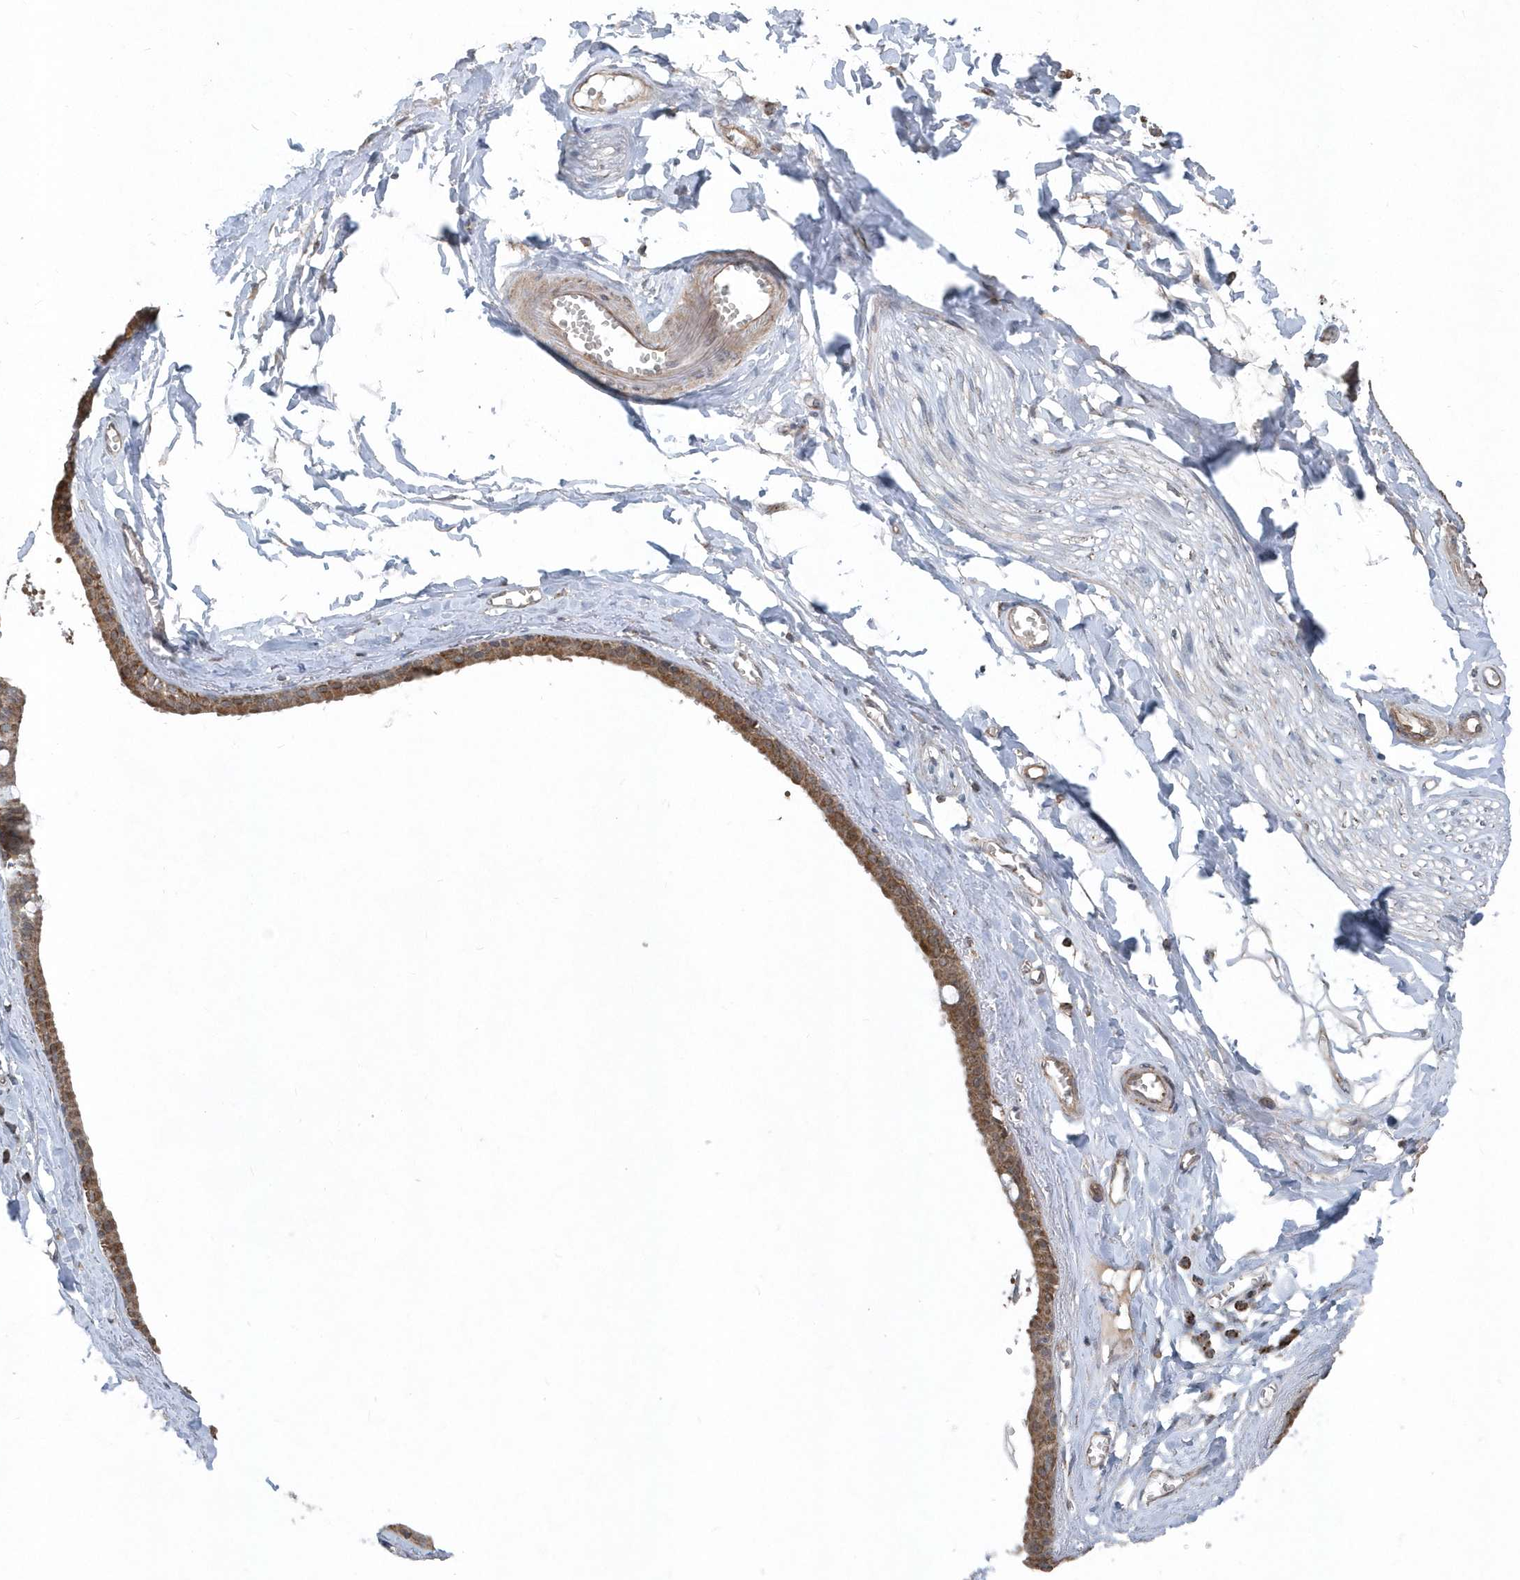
{"staining": {"intensity": "weak", "quantity": "<25%", "location": "cytoplasmic/membranous"}, "tissue": "adipose tissue", "cell_type": "Adipocytes", "image_type": "normal", "snomed": [{"axis": "morphology", "description": "Normal tissue, NOS"}, {"axis": "morphology", "description": "Inflammation, NOS"}, {"axis": "topography", "description": "Salivary gland"}, {"axis": "topography", "description": "Peripheral nerve tissue"}], "caption": "This is a image of immunohistochemistry (IHC) staining of normal adipose tissue, which shows no staining in adipocytes.", "gene": "PPP1R7", "patient": {"sex": "female", "age": 75}}